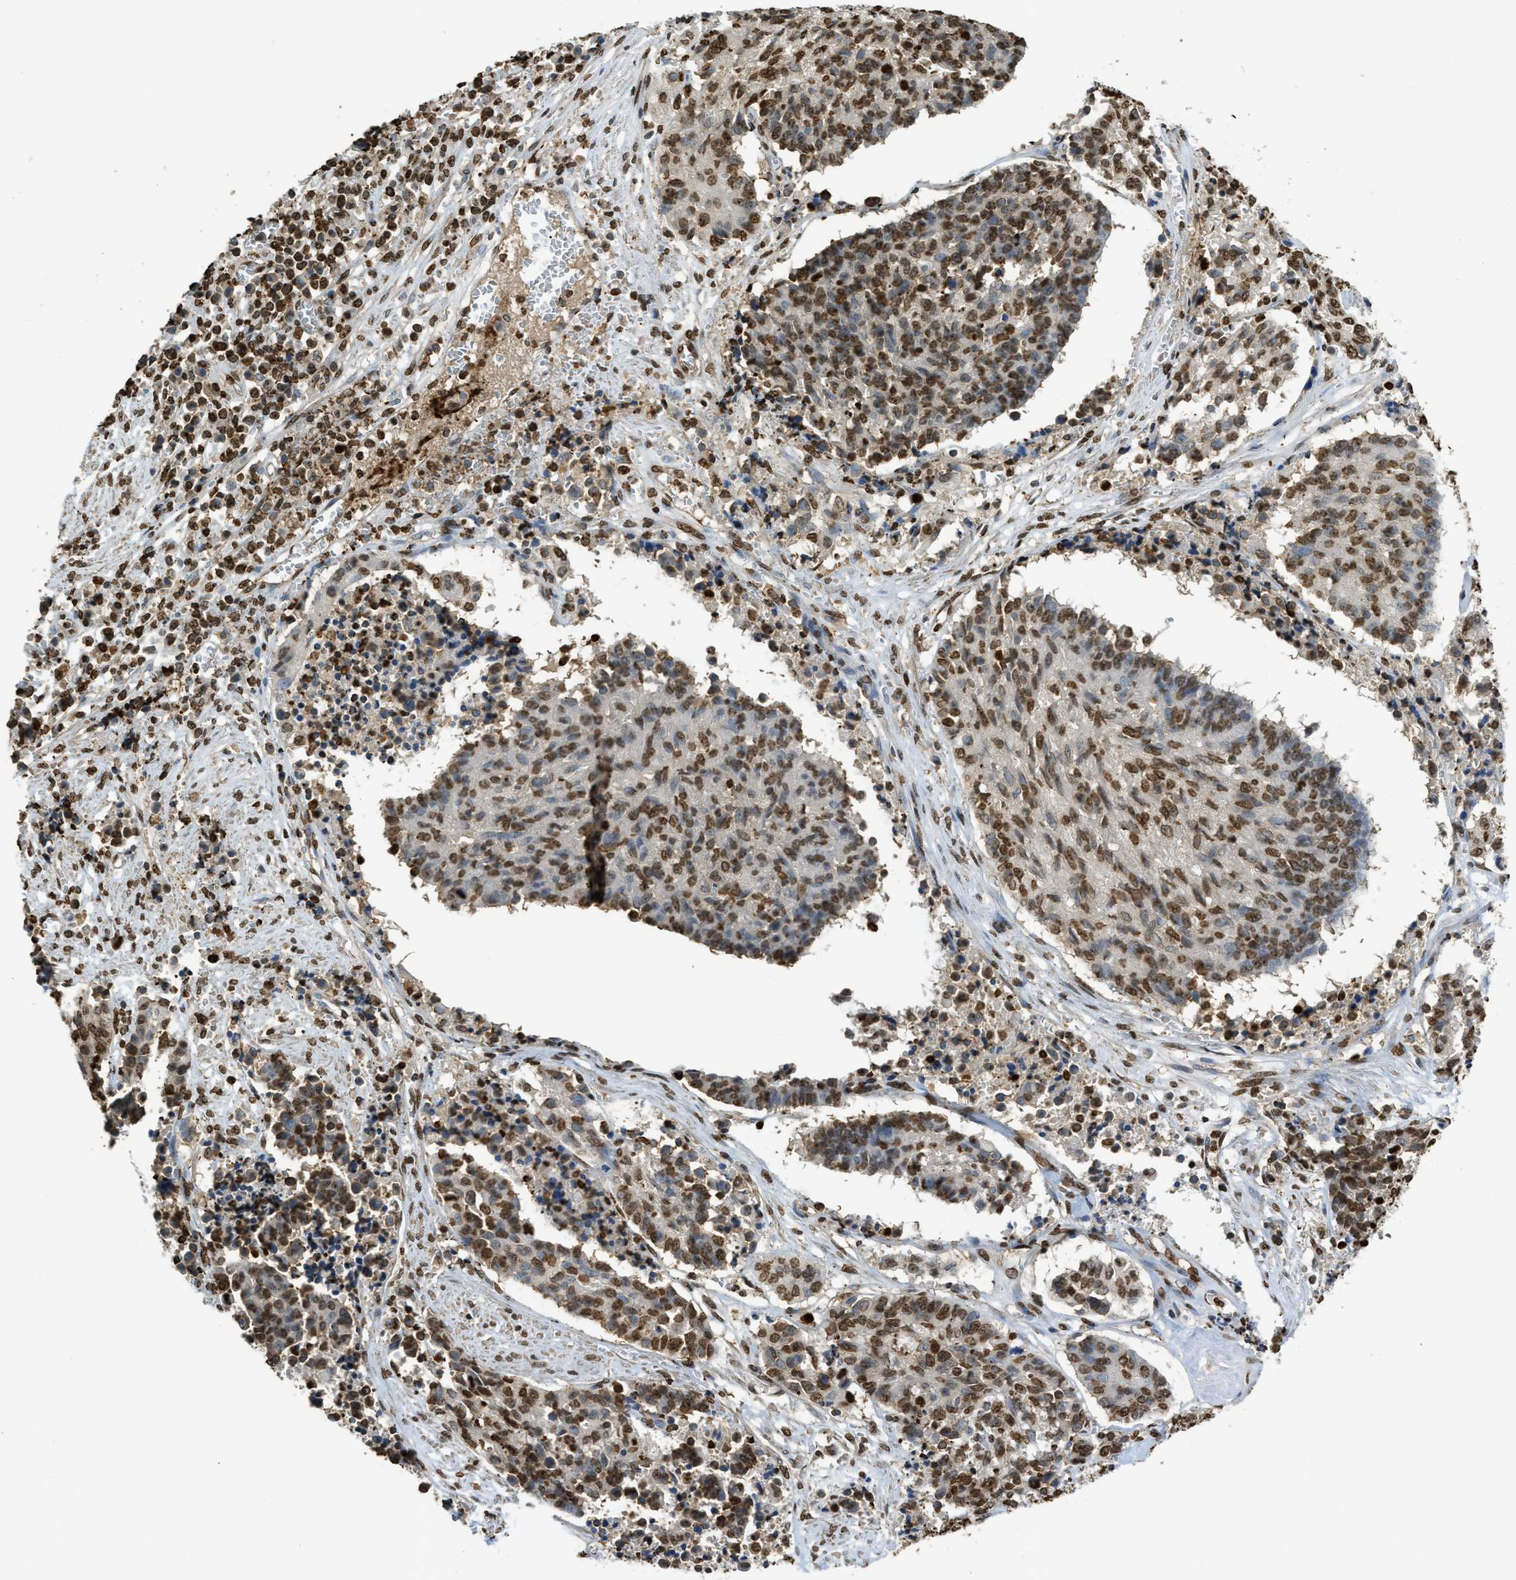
{"staining": {"intensity": "moderate", "quantity": "25%-75%", "location": "nuclear"}, "tissue": "cervical cancer", "cell_type": "Tumor cells", "image_type": "cancer", "snomed": [{"axis": "morphology", "description": "Squamous cell carcinoma, NOS"}, {"axis": "topography", "description": "Cervix"}], "caption": "High-power microscopy captured an immunohistochemistry image of cervical cancer (squamous cell carcinoma), revealing moderate nuclear expression in approximately 25%-75% of tumor cells.", "gene": "NR5A2", "patient": {"sex": "female", "age": 35}}